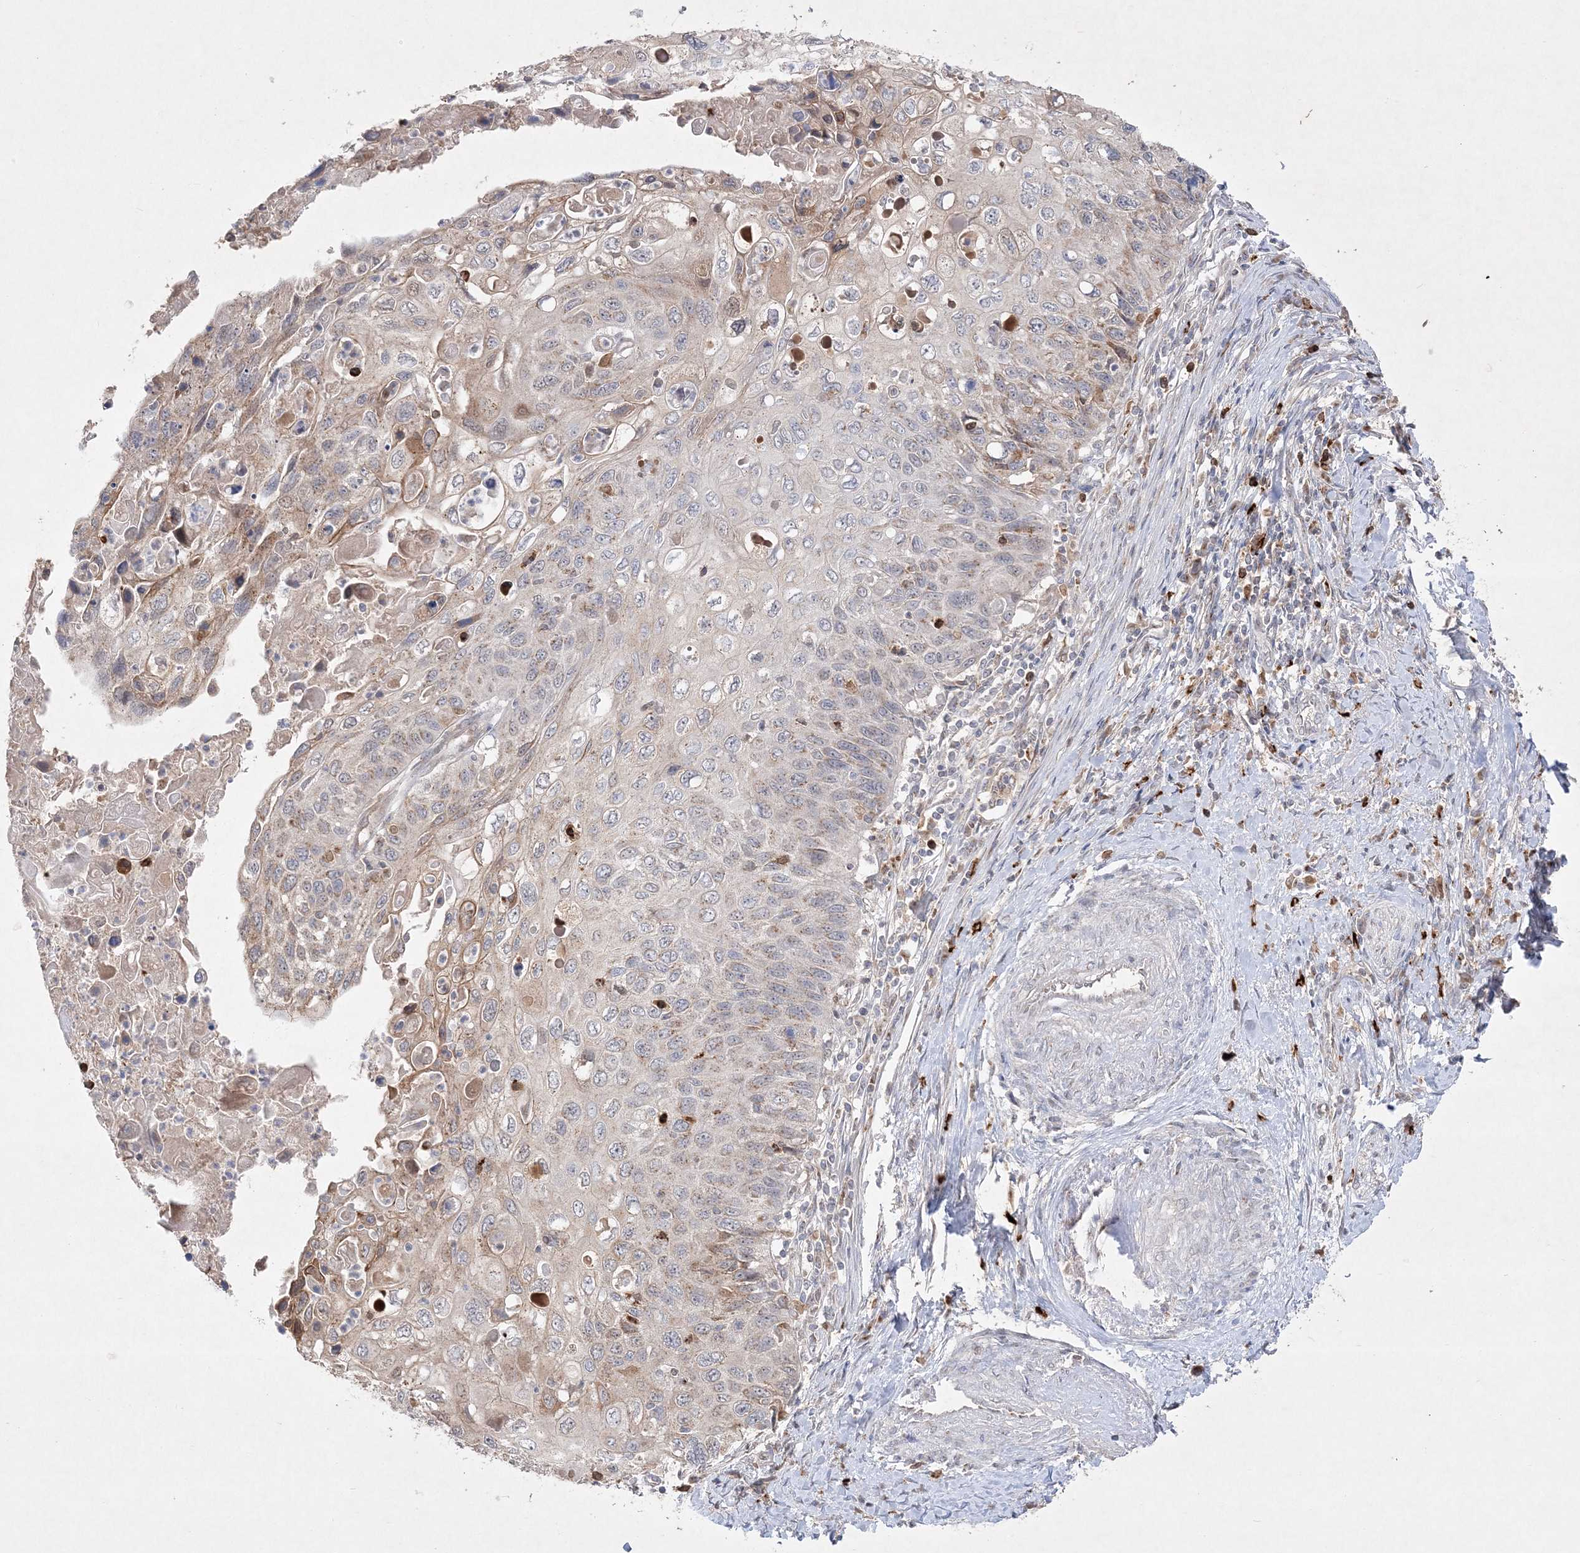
{"staining": {"intensity": "weak", "quantity": "<25%", "location": "cytoplasmic/membranous"}, "tissue": "cervical cancer", "cell_type": "Tumor cells", "image_type": "cancer", "snomed": [{"axis": "morphology", "description": "Squamous cell carcinoma, NOS"}, {"axis": "topography", "description": "Cervix"}], "caption": "A micrograph of human cervical cancer (squamous cell carcinoma) is negative for staining in tumor cells.", "gene": "CLNK", "patient": {"sex": "female", "age": 70}}